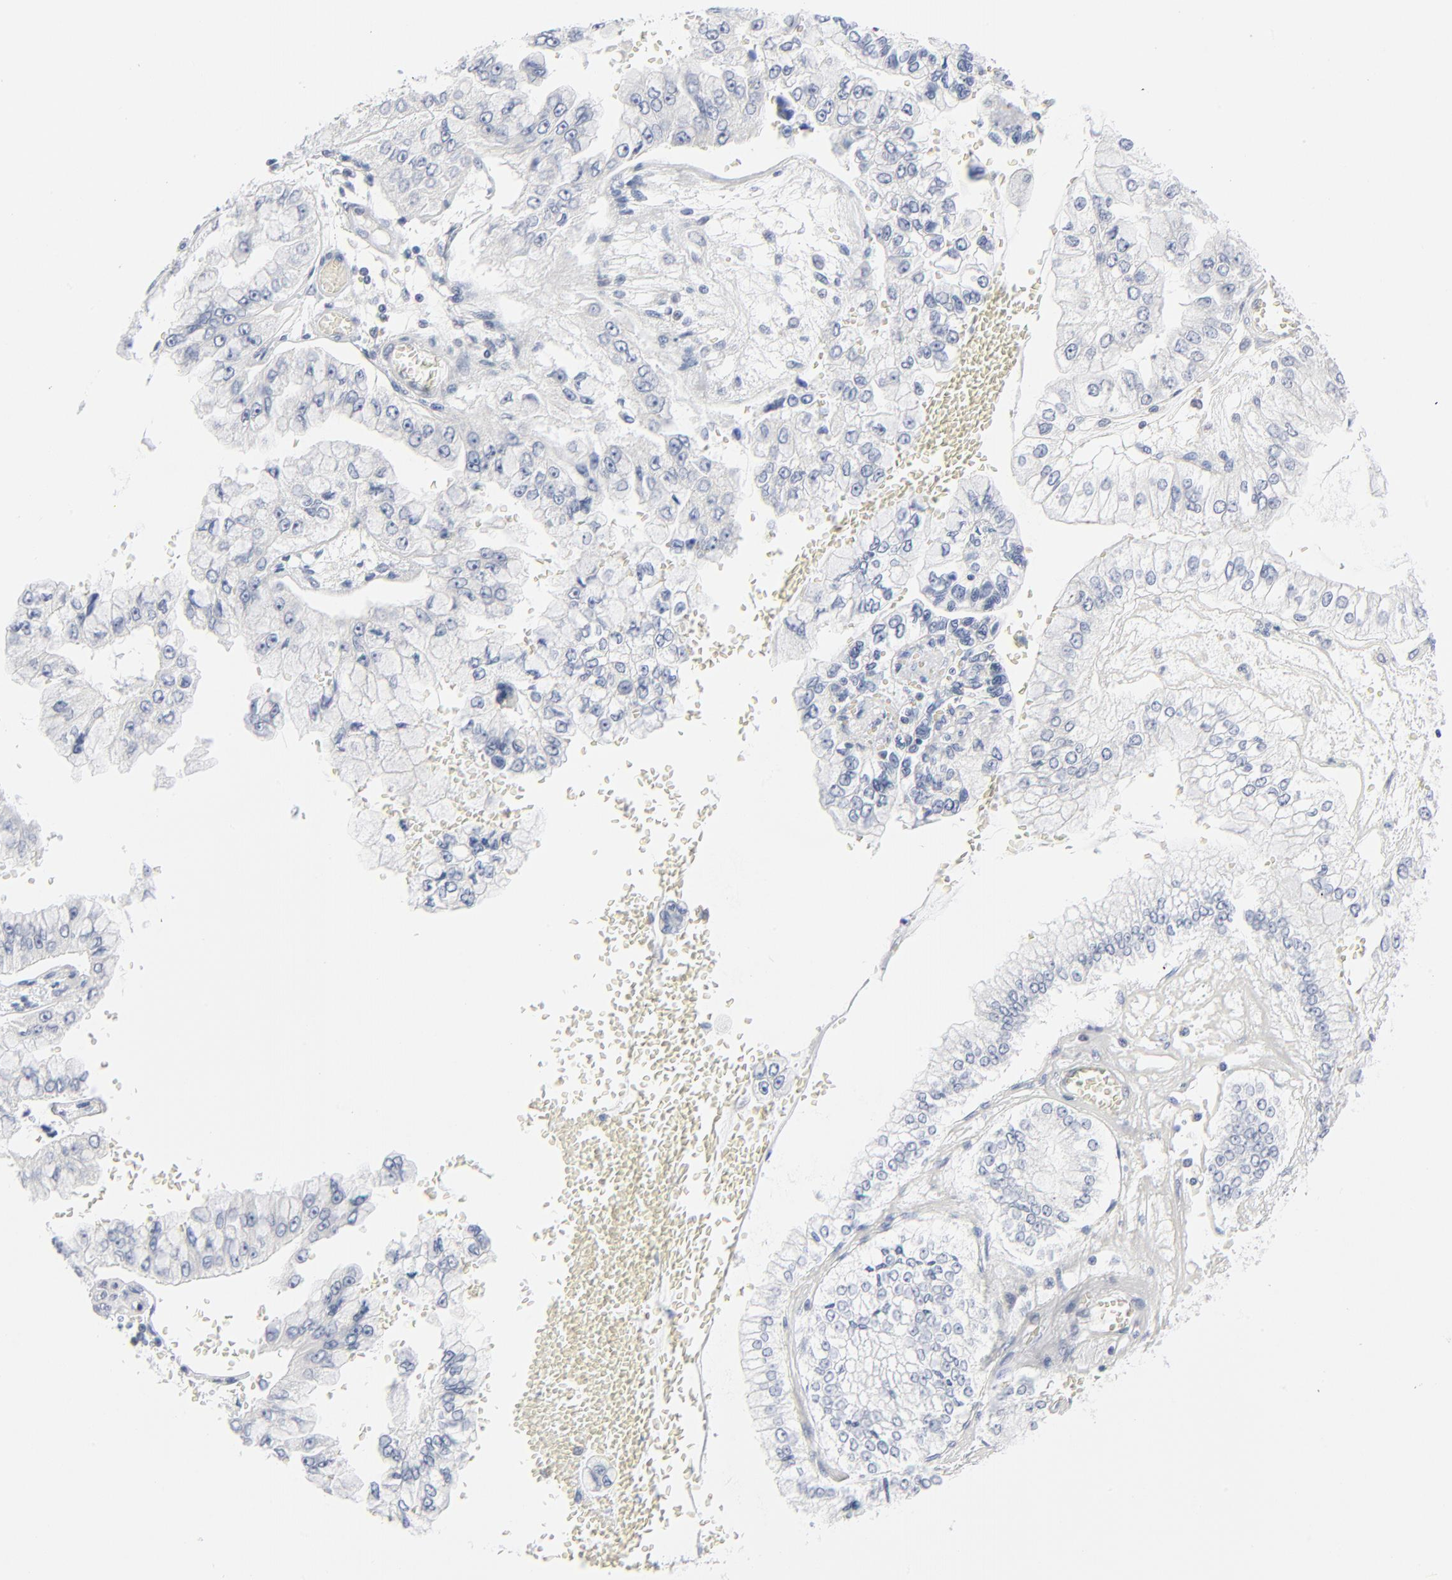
{"staining": {"intensity": "negative", "quantity": "none", "location": "none"}, "tissue": "liver cancer", "cell_type": "Tumor cells", "image_type": "cancer", "snomed": [{"axis": "morphology", "description": "Cholangiocarcinoma"}, {"axis": "topography", "description": "Liver"}], "caption": "Tumor cells are negative for protein expression in human cholangiocarcinoma (liver).", "gene": "RPS6KB1", "patient": {"sex": "female", "age": 79}}